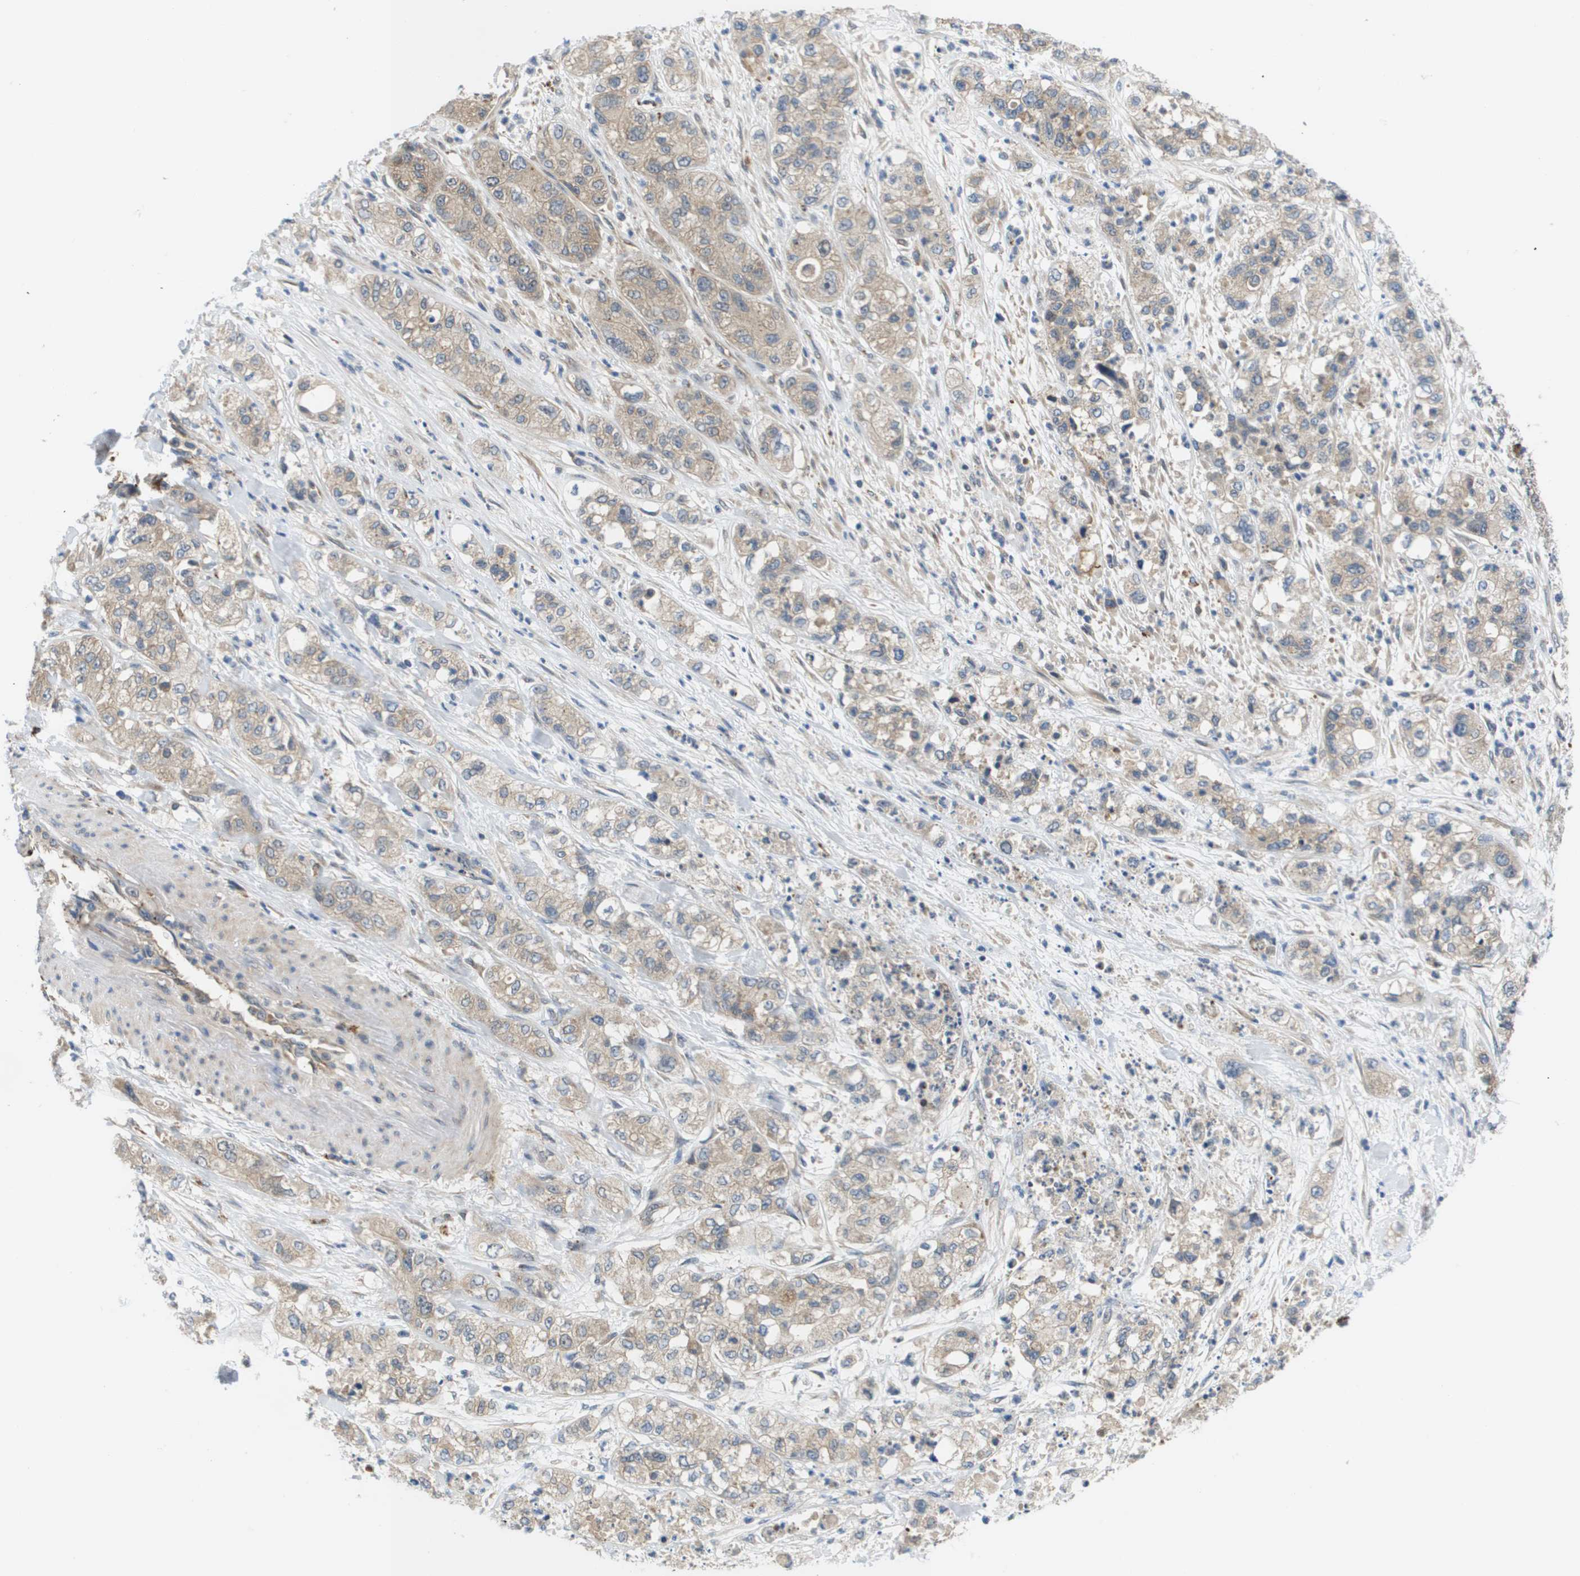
{"staining": {"intensity": "weak", "quantity": ">75%", "location": "cytoplasmic/membranous"}, "tissue": "pancreatic cancer", "cell_type": "Tumor cells", "image_type": "cancer", "snomed": [{"axis": "morphology", "description": "Adenocarcinoma, NOS"}, {"axis": "topography", "description": "Pancreas"}], "caption": "Immunohistochemical staining of human pancreatic cancer (adenocarcinoma) demonstrates low levels of weak cytoplasmic/membranous protein staining in approximately >75% of tumor cells. The protein is shown in brown color, while the nuclei are stained blue.", "gene": "SLC25A20", "patient": {"sex": "female", "age": 78}}